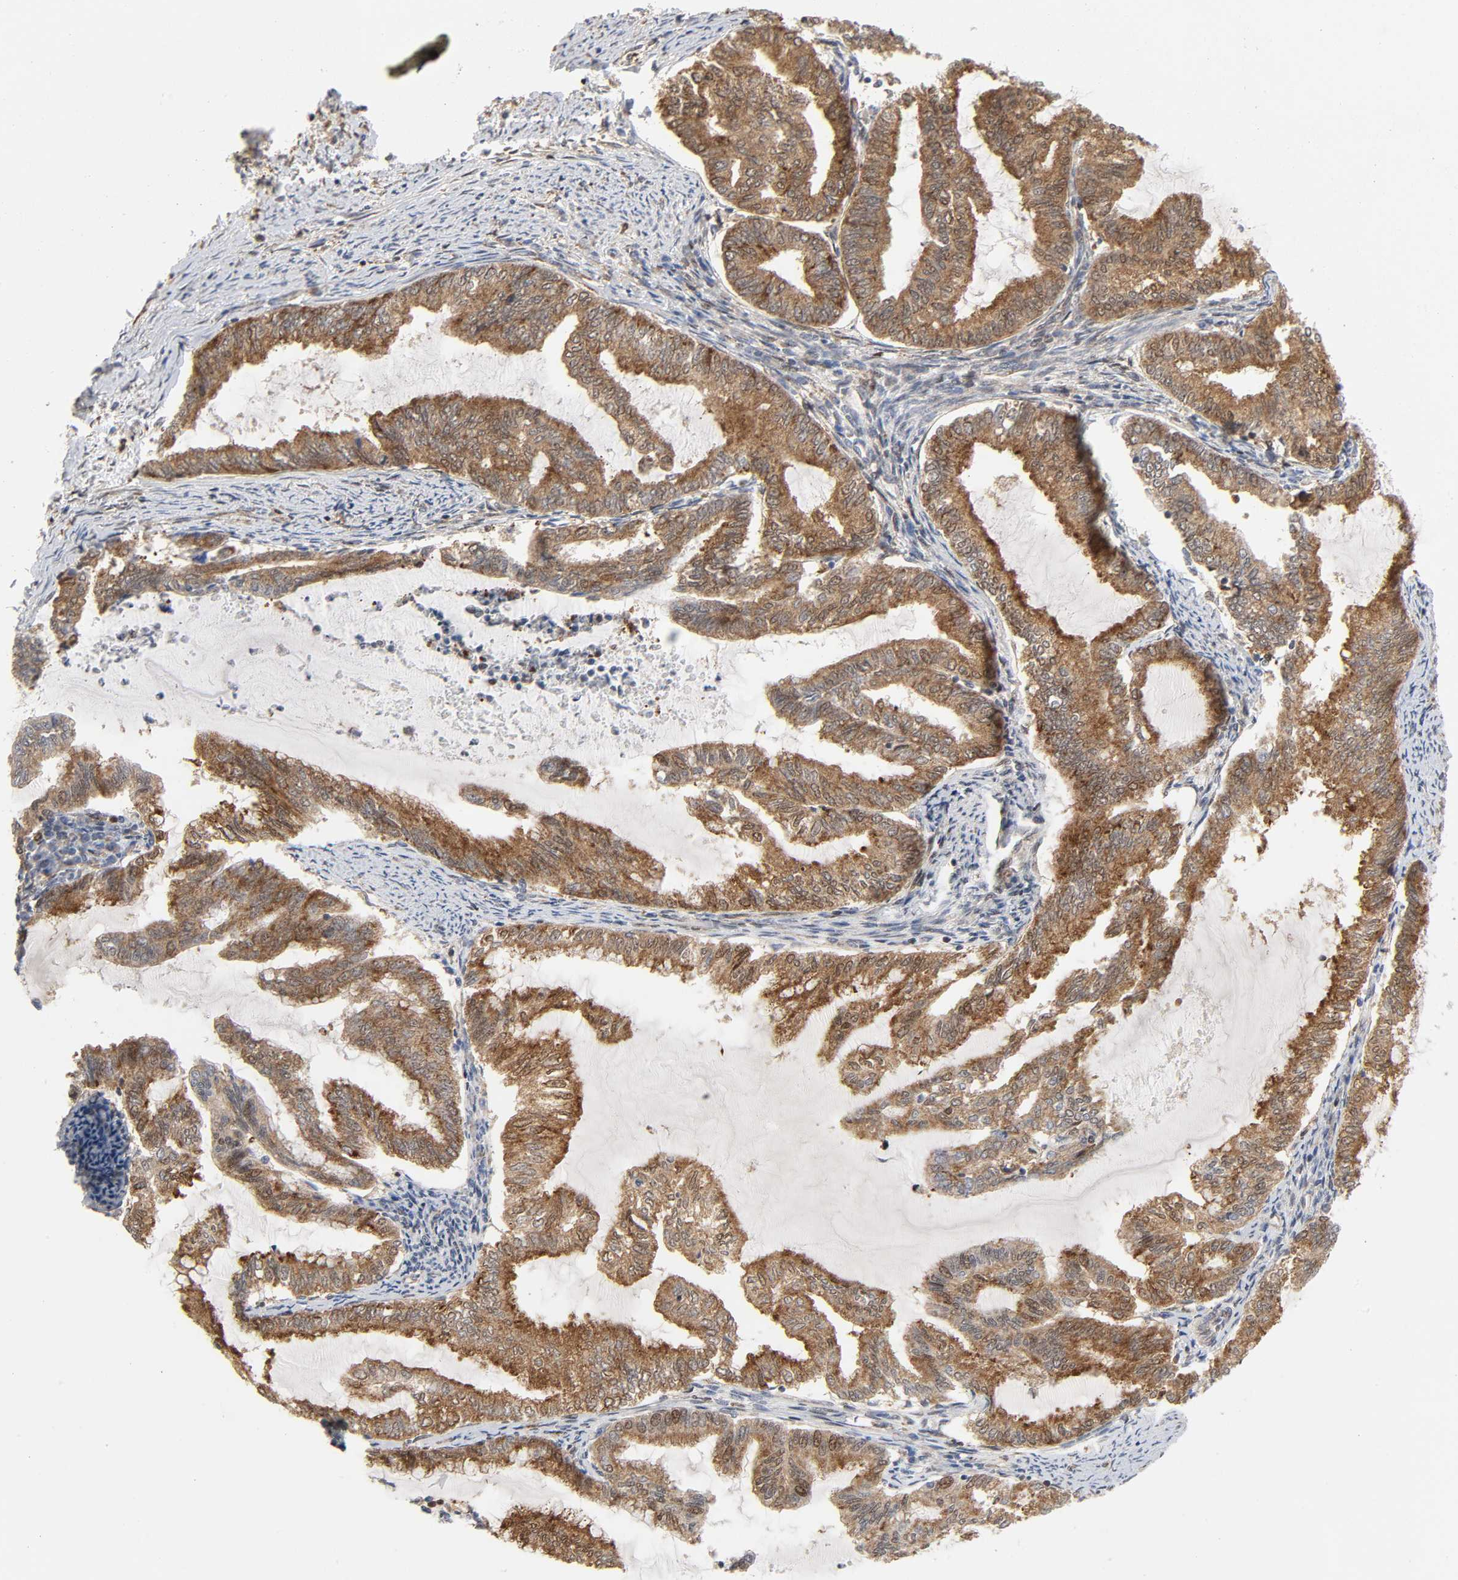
{"staining": {"intensity": "moderate", "quantity": ">75%", "location": "cytoplasmic/membranous"}, "tissue": "endometrial cancer", "cell_type": "Tumor cells", "image_type": "cancer", "snomed": [{"axis": "morphology", "description": "Adenocarcinoma, NOS"}, {"axis": "topography", "description": "Endometrium"}], "caption": "The photomicrograph shows immunohistochemical staining of endometrial adenocarcinoma. There is moderate cytoplasmic/membranous expression is present in about >75% of tumor cells. (DAB = brown stain, brightfield microscopy at high magnification).", "gene": "MAPK1", "patient": {"sex": "female", "age": 79}}